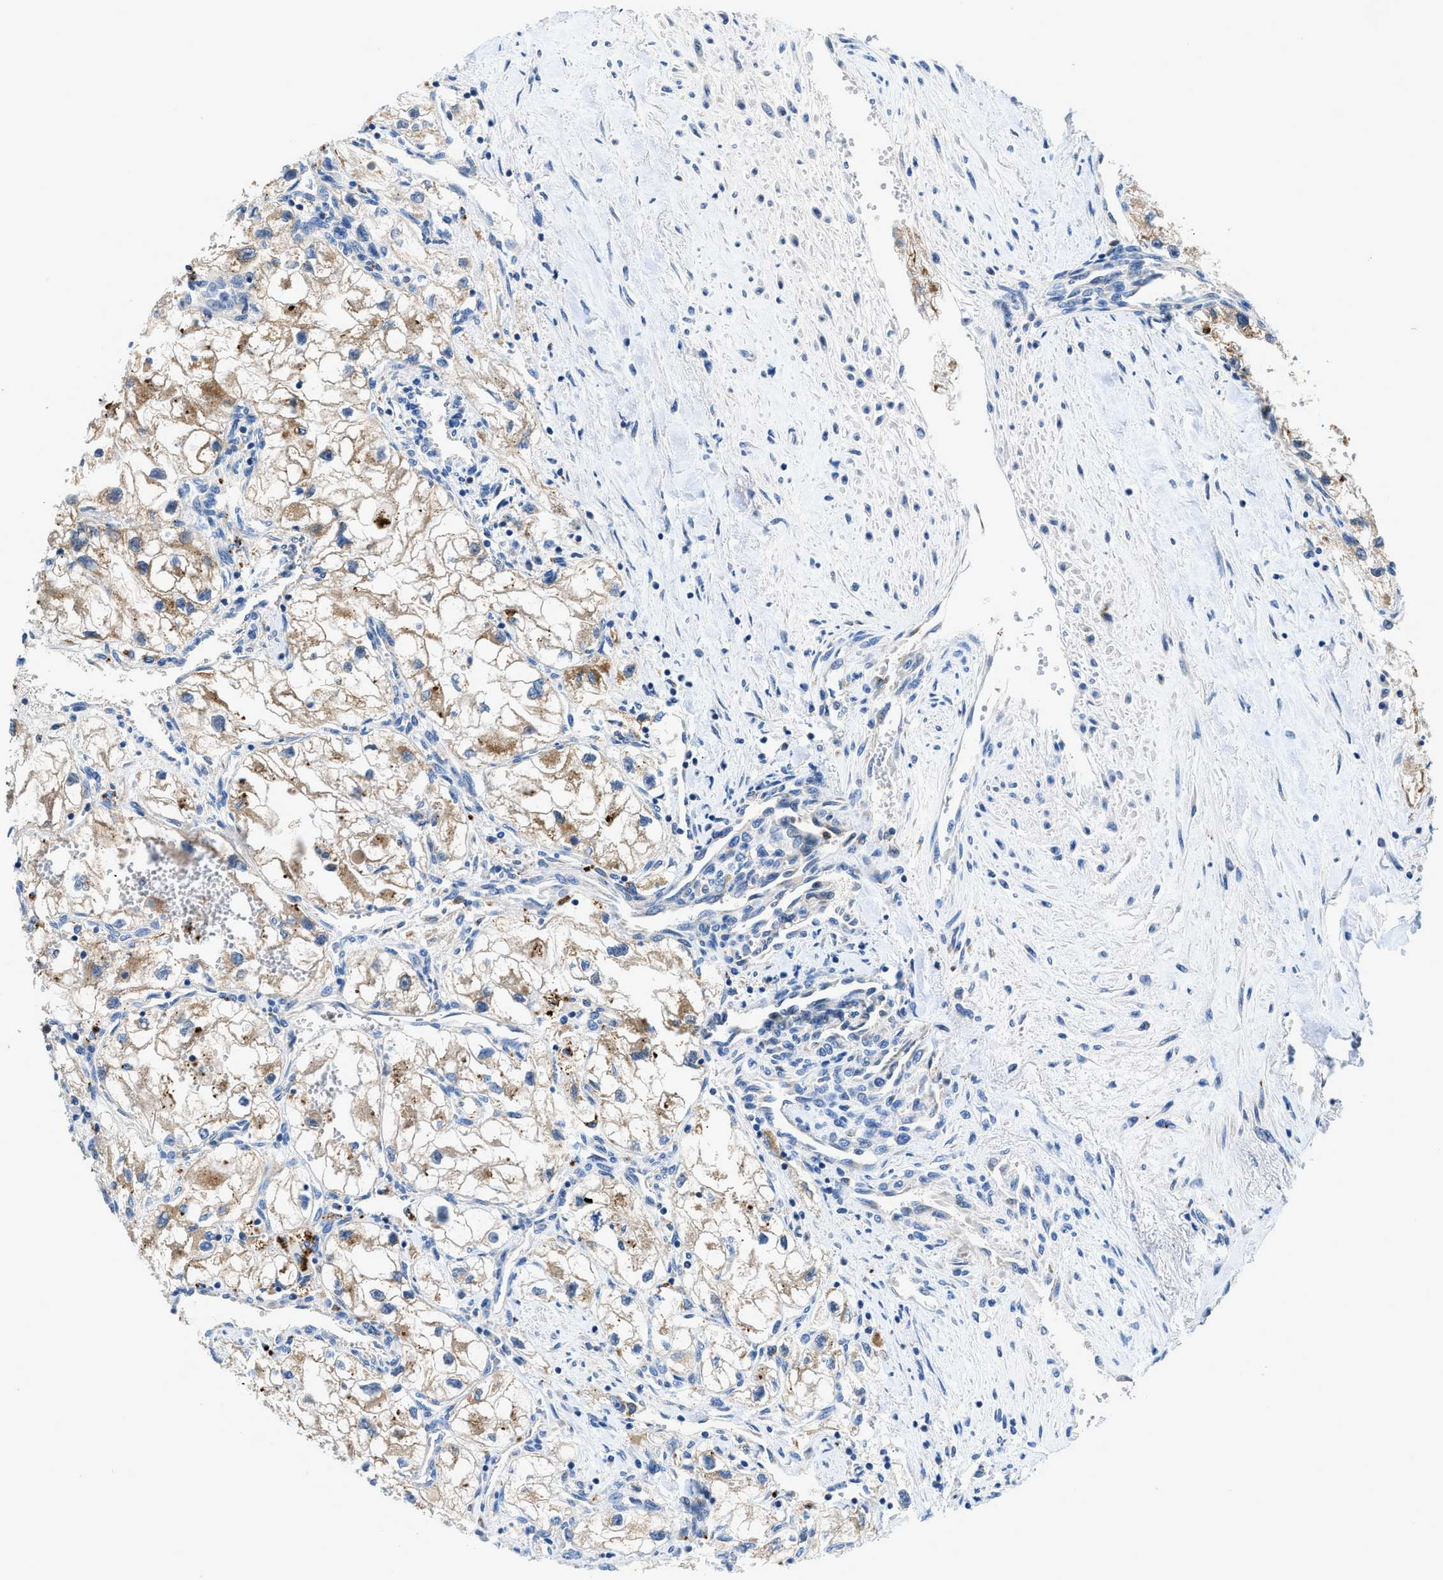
{"staining": {"intensity": "negative", "quantity": "none", "location": "none"}, "tissue": "renal cancer", "cell_type": "Tumor cells", "image_type": "cancer", "snomed": [{"axis": "morphology", "description": "Adenocarcinoma, NOS"}, {"axis": "topography", "description": "Kidney"}], "caption": "Tumor cells show no significant protein expression in renal adenocarcinoma.", "gene": "ADGRE3", "patient": {"sex": "female", "age": 70}}